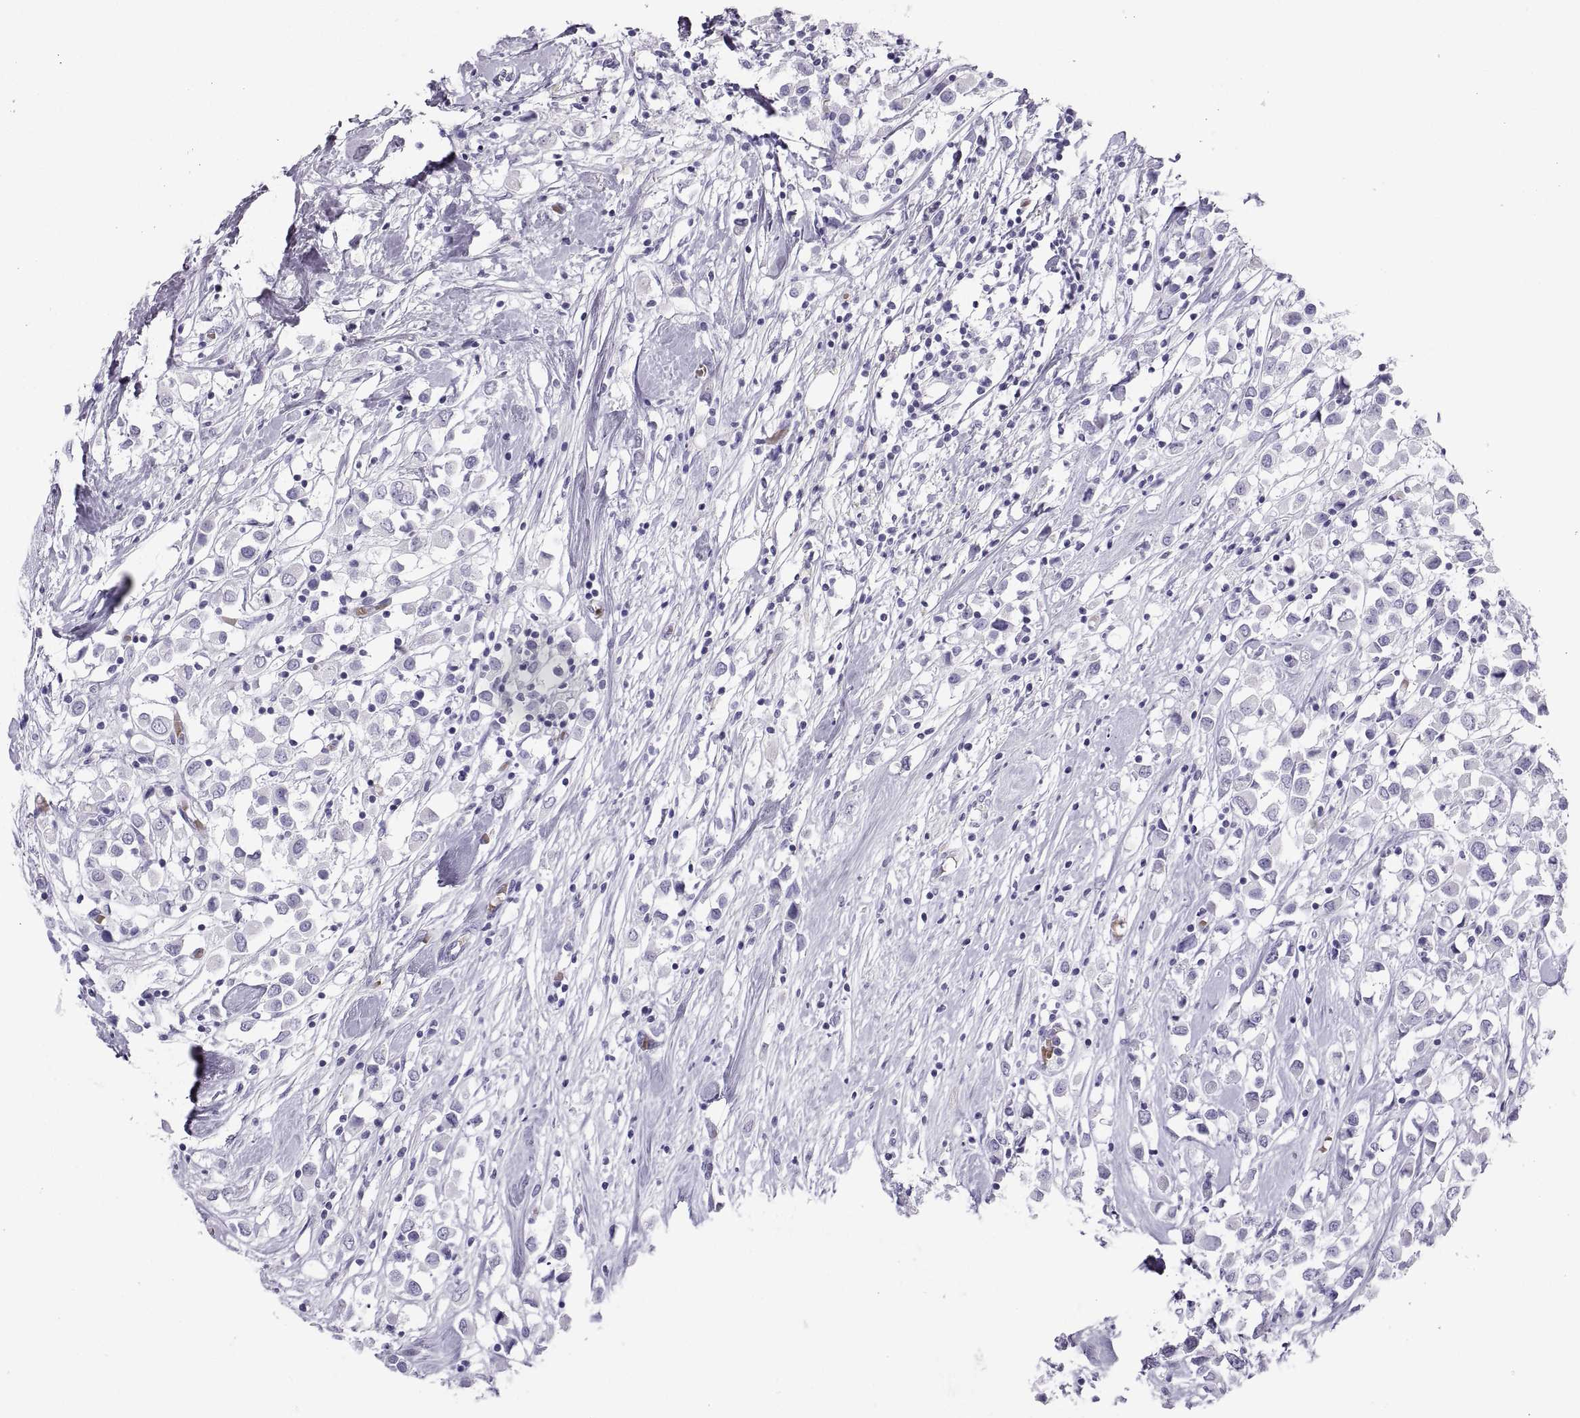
{"staining": {"intensity": "negative", "quantity": "none", "location": "none"}, "tissue": "breast cancer", "cell_type": "Tumor cells", "image_type": "cancer", "snomed": [{"axis": "morphology", "description": "Duct carcinoma"}, {"axis": "topography", "description": "Breast"}], "caption": "Immunohistochemistry (IHC) of human breast cancer (intraductal carcinoma) displays no positivity in tumor cells.", "gene": "SEMG1", "patient": {"sex": "female", "age": 61}}